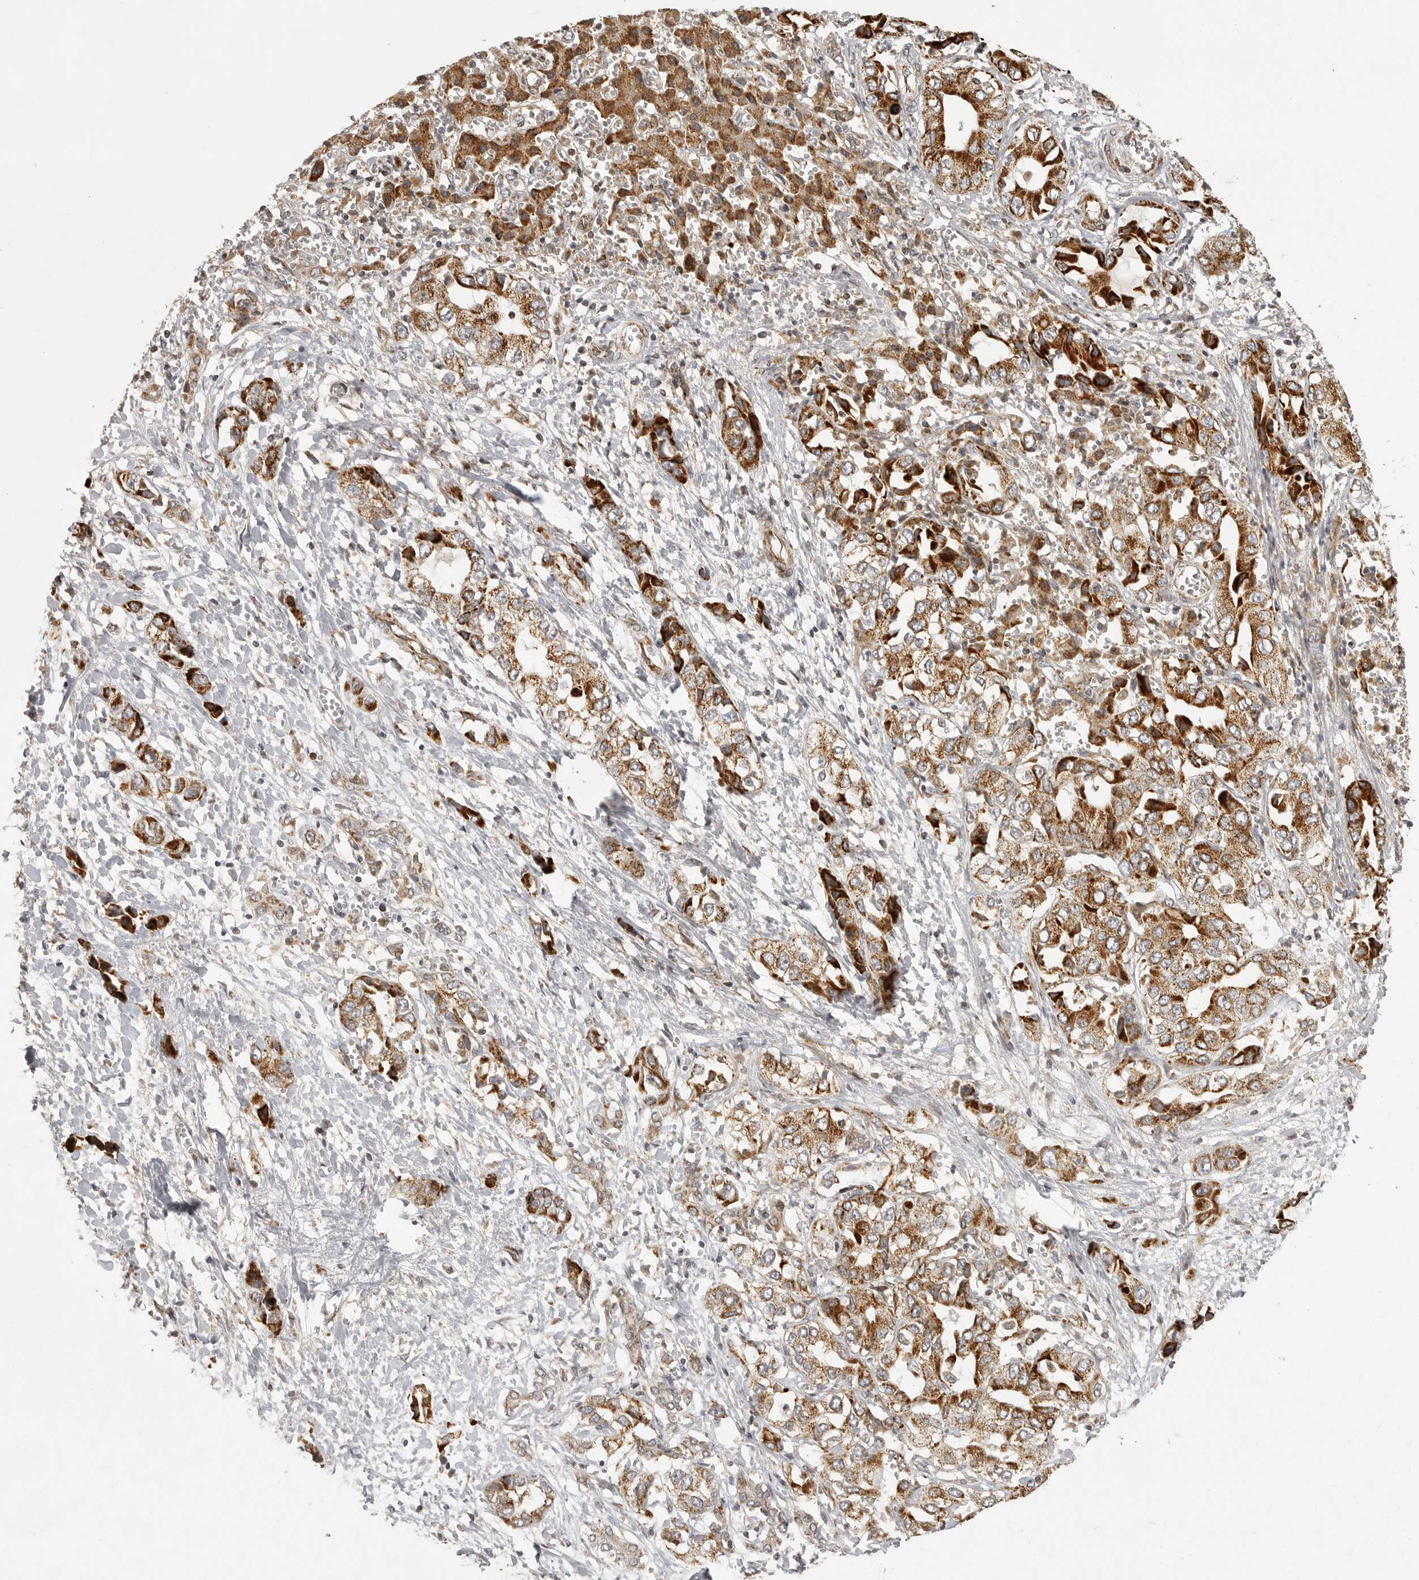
{"staining": {"intensity": "strong", "quantity": ">75%", "location": "cytoplasmic/membranous"}, "tissue": "liver cancer", "cell_type": "Tumor cells", "image_type": "cancer", "snomed": [{"axis": "morphology", "description": "Cholangiocarcinoma"}, {"axis": "topography", "description": "Liver"}], "caption": "Immunohistochemistry histopathology image of neoplastic tissue: human liver cancer stained using immunohistochemistry shows high levels of strong protein expression localized specifically in the cytoplasmic/membranous of tumor cells, appearing as a cytoplasmic/membranous brown color.", "gene": "NARS2", "patient": {"sex": "female", "age": 52}}